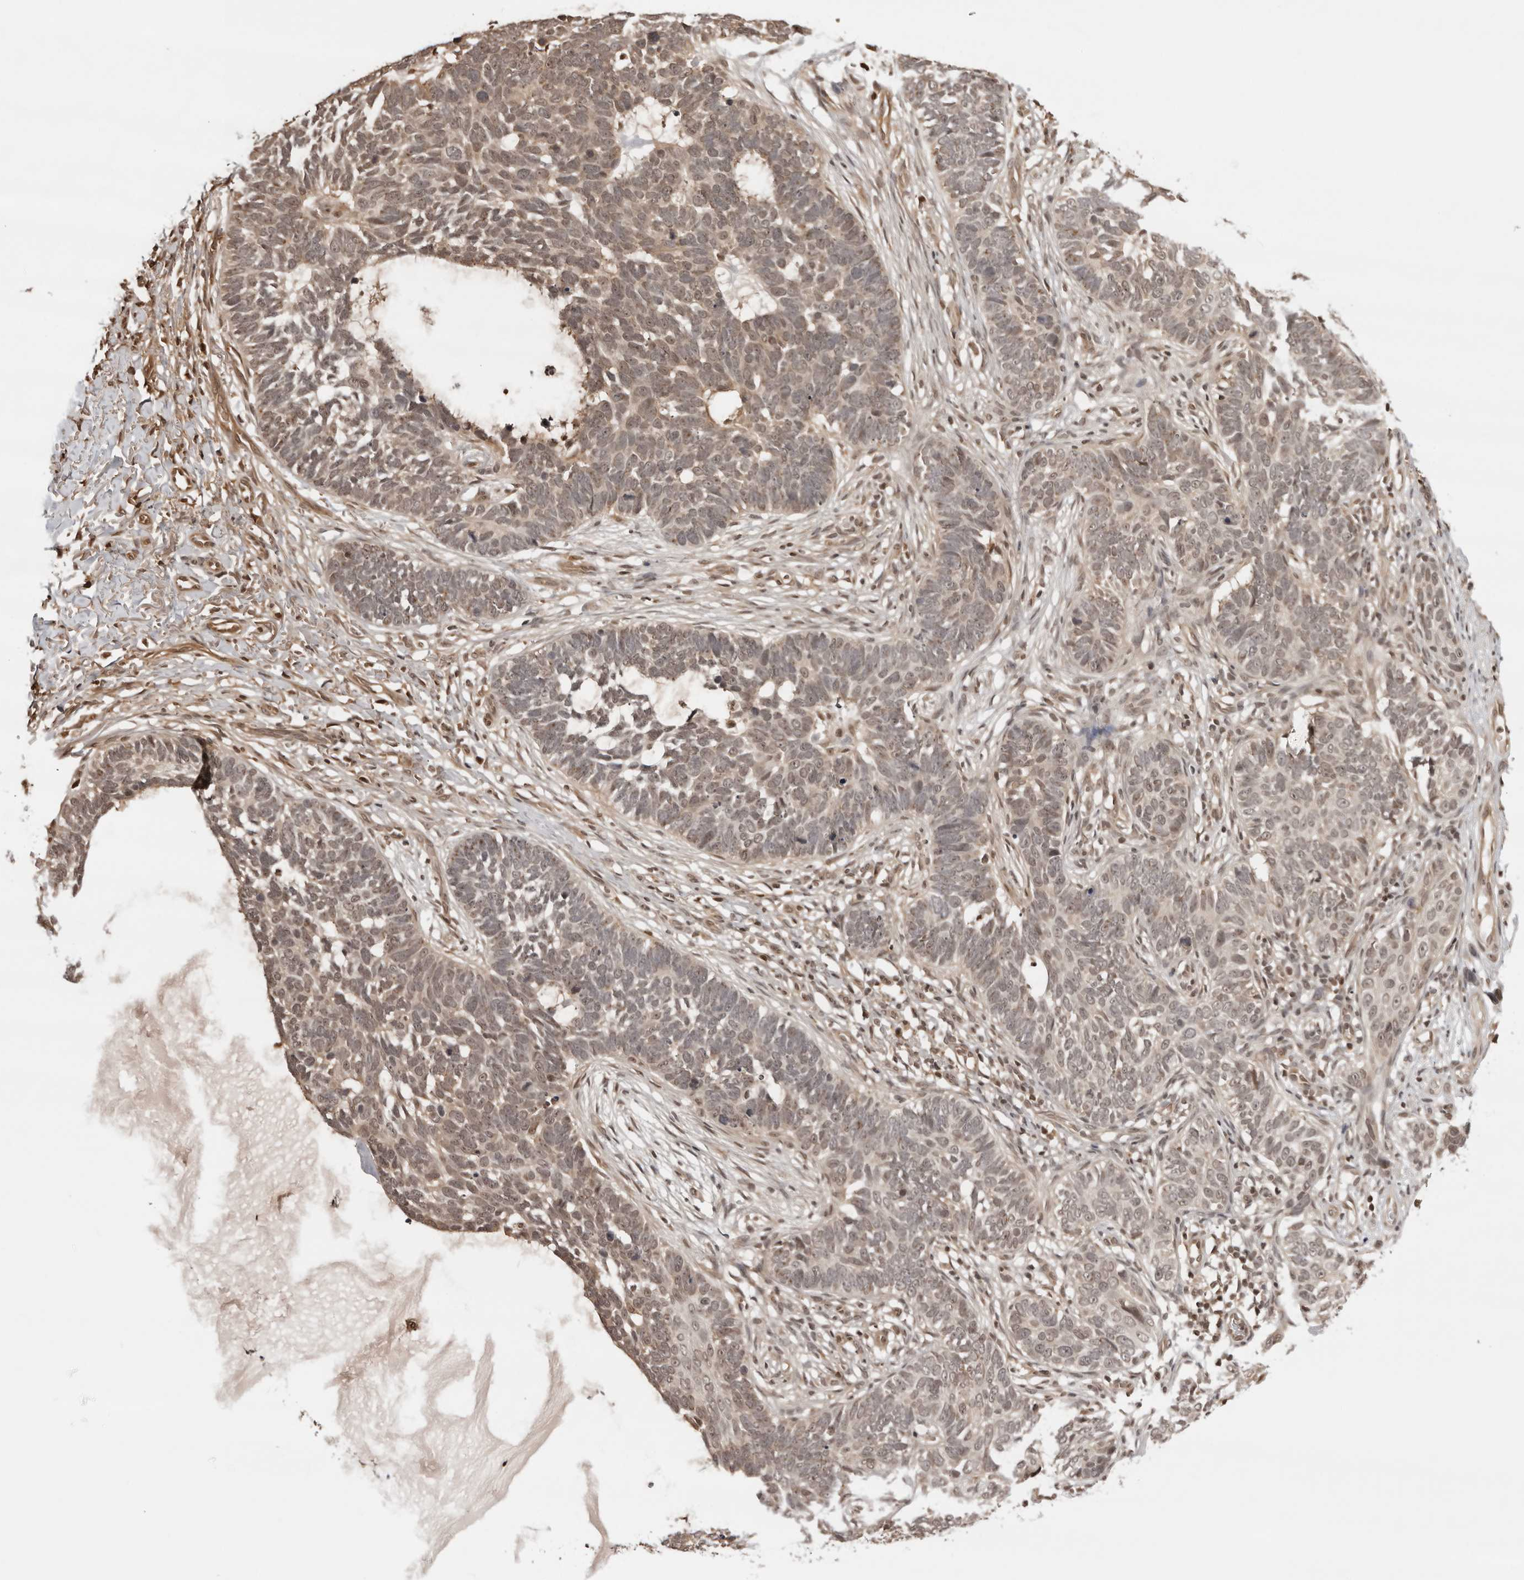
{"staining": {"intensity": "weak", "quantity": "25%-75%", "location": "nuclear"}, "tissue": "skin cancer", "cell_type": "Tumor cells", "image_type": "cancer", "snomed": [{"axis": "morphology", "description": "Normal tissue, NOS"}, {"axis": "morphology", "description": "Basal cell carcinoma"}, {"axis": "topography", "description": "Skin"}], "caption": "Tumor cells reveal weak nuclear staining in approximately 25%-75% of cells in basal cell carcinoma (skin).", "gene": "SDE2", "patient": {"sex": "male", "age": 77}}